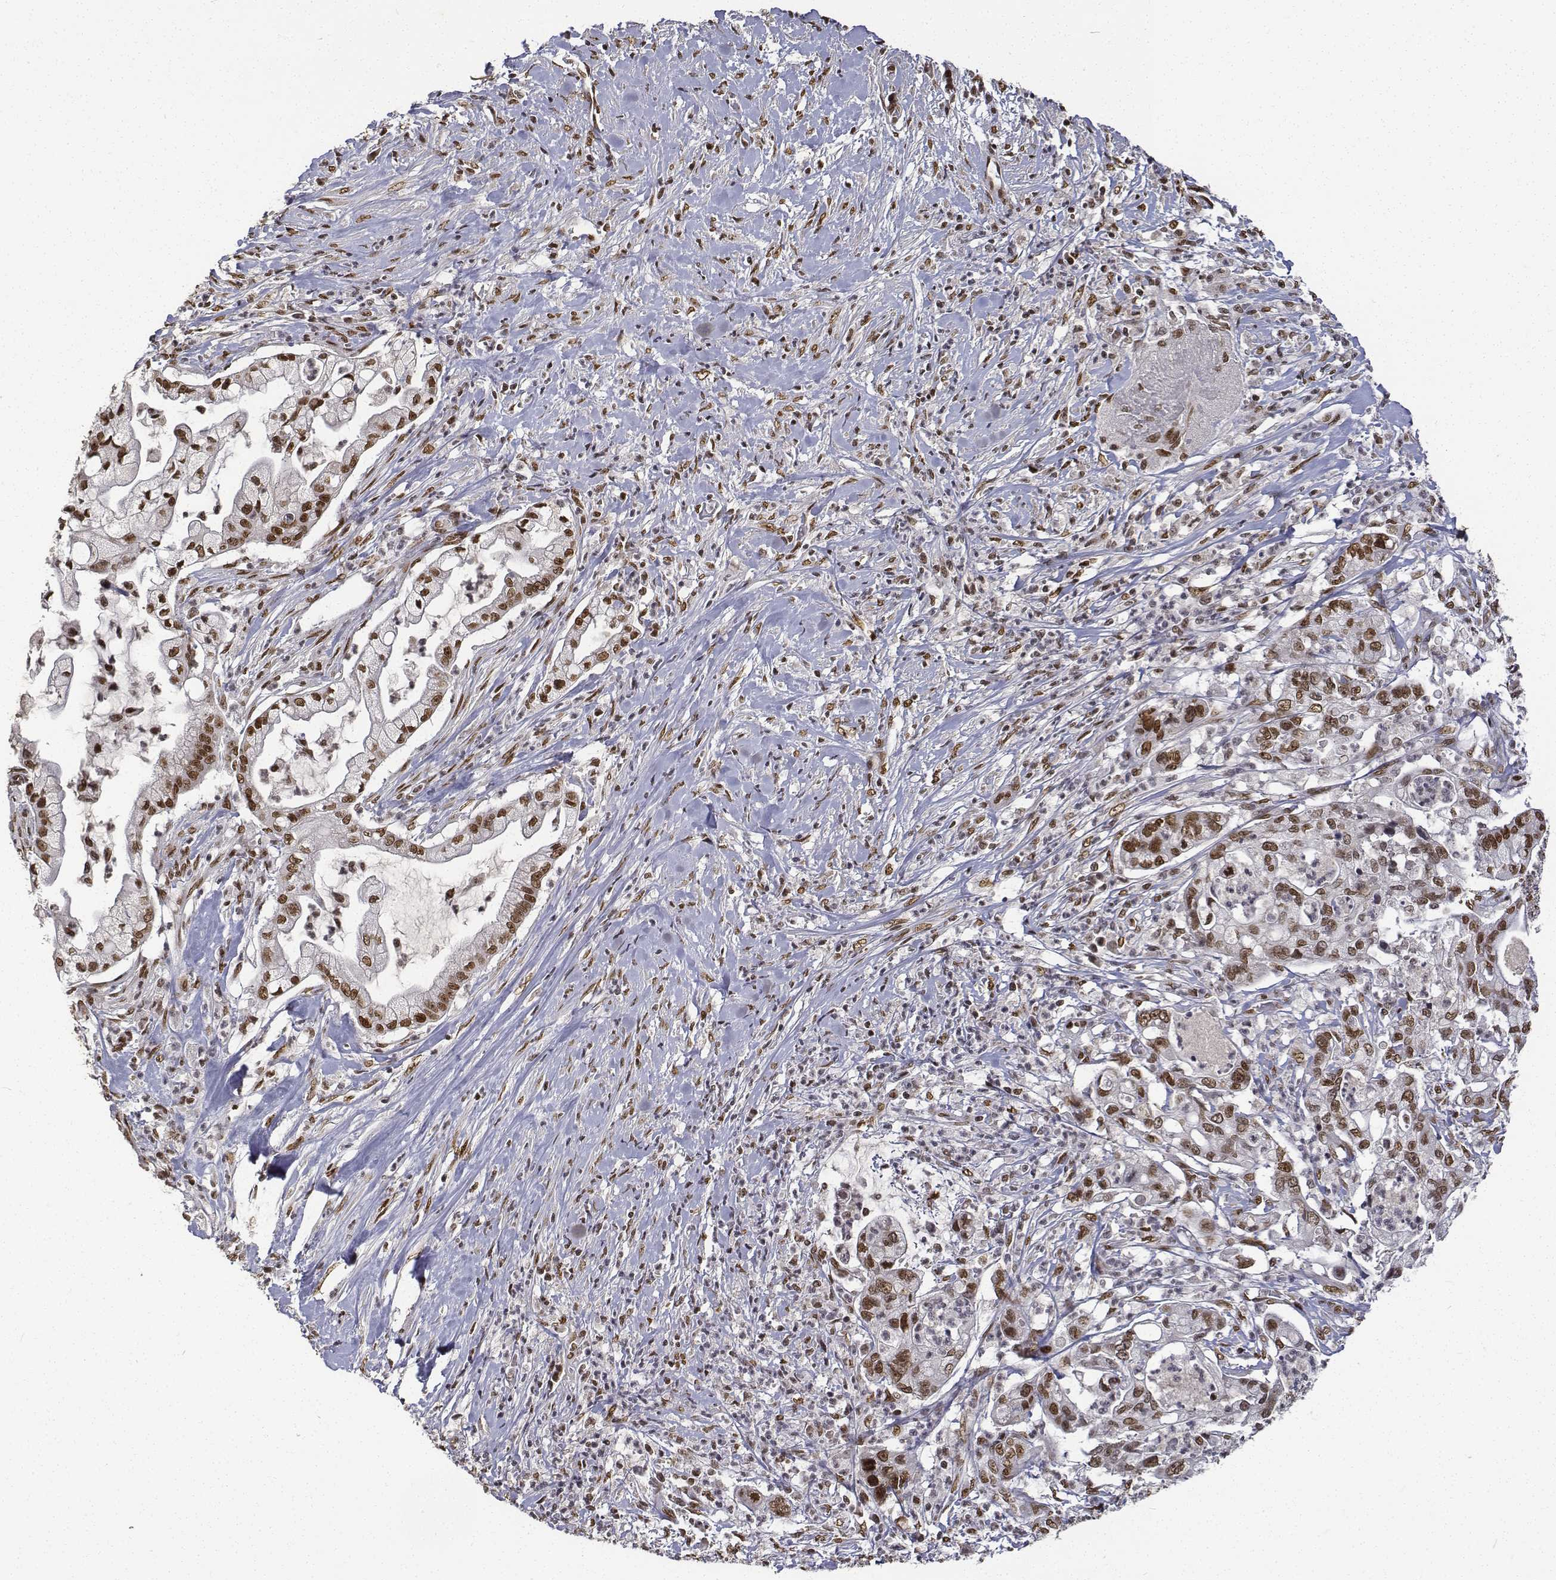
{"staining": {"intensity": "moderate", "quantity": ">75%", "location": "nuclear"}, "tissue": "pancreatic cancer", "cell_type": "Tumor cells", "image_type": "cancer", "snomed": [{"axis": "morphology", "description": "Adenocarcinoma, NOS"}, {"axis": "topography", "description": "Pancreas"}], "caption": "Pancreatic cancer was stained to show a protein in brown. There is medium levels of moderate nuclear positivity in approximately >75% of tumor cells.", "gene": "ATRX", "patient": {"sex": "female", "age": 69}}